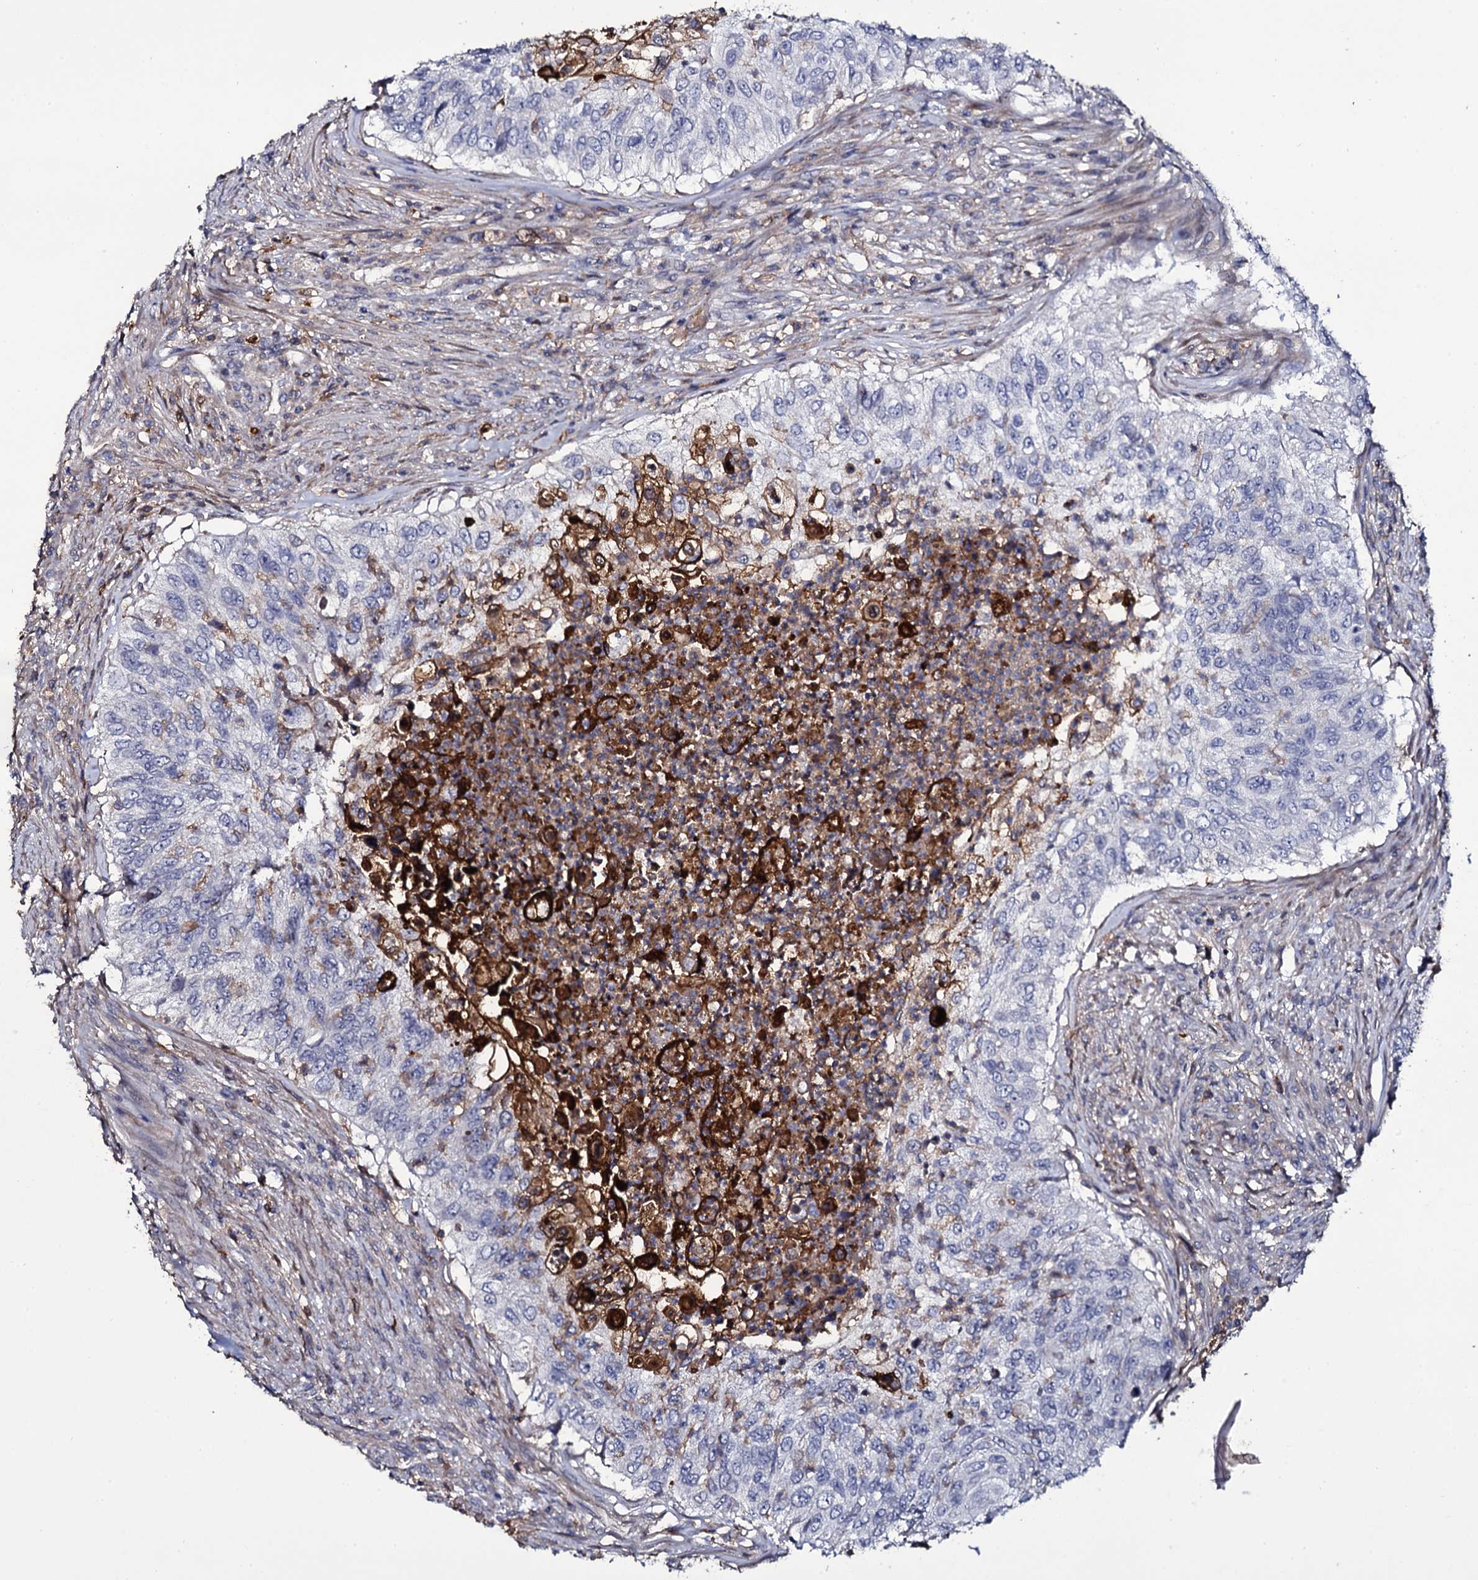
{"staining": {"intensity": "negative", "quantity": "none", "location": "none"}, "tissue": "urothelial cancer", "cell_type": "Tumor cells", "image_type": "cancer", "snomed": [{"axis": "morphology", "description": "Urothelial carcinoma, High grade"}, {"axis": "topography", "description": "Urinary bladder"}], "caption": "Immunohistochemistry image of neoplastic tissue: human high-grade urothelial carcinoma stained with DAB (3,3'-diaminobenzidine) demonstrates no significant protein staining in tumor cells.", "gene": "TTC23", "patient": {"sex": "female", "age": 60}}